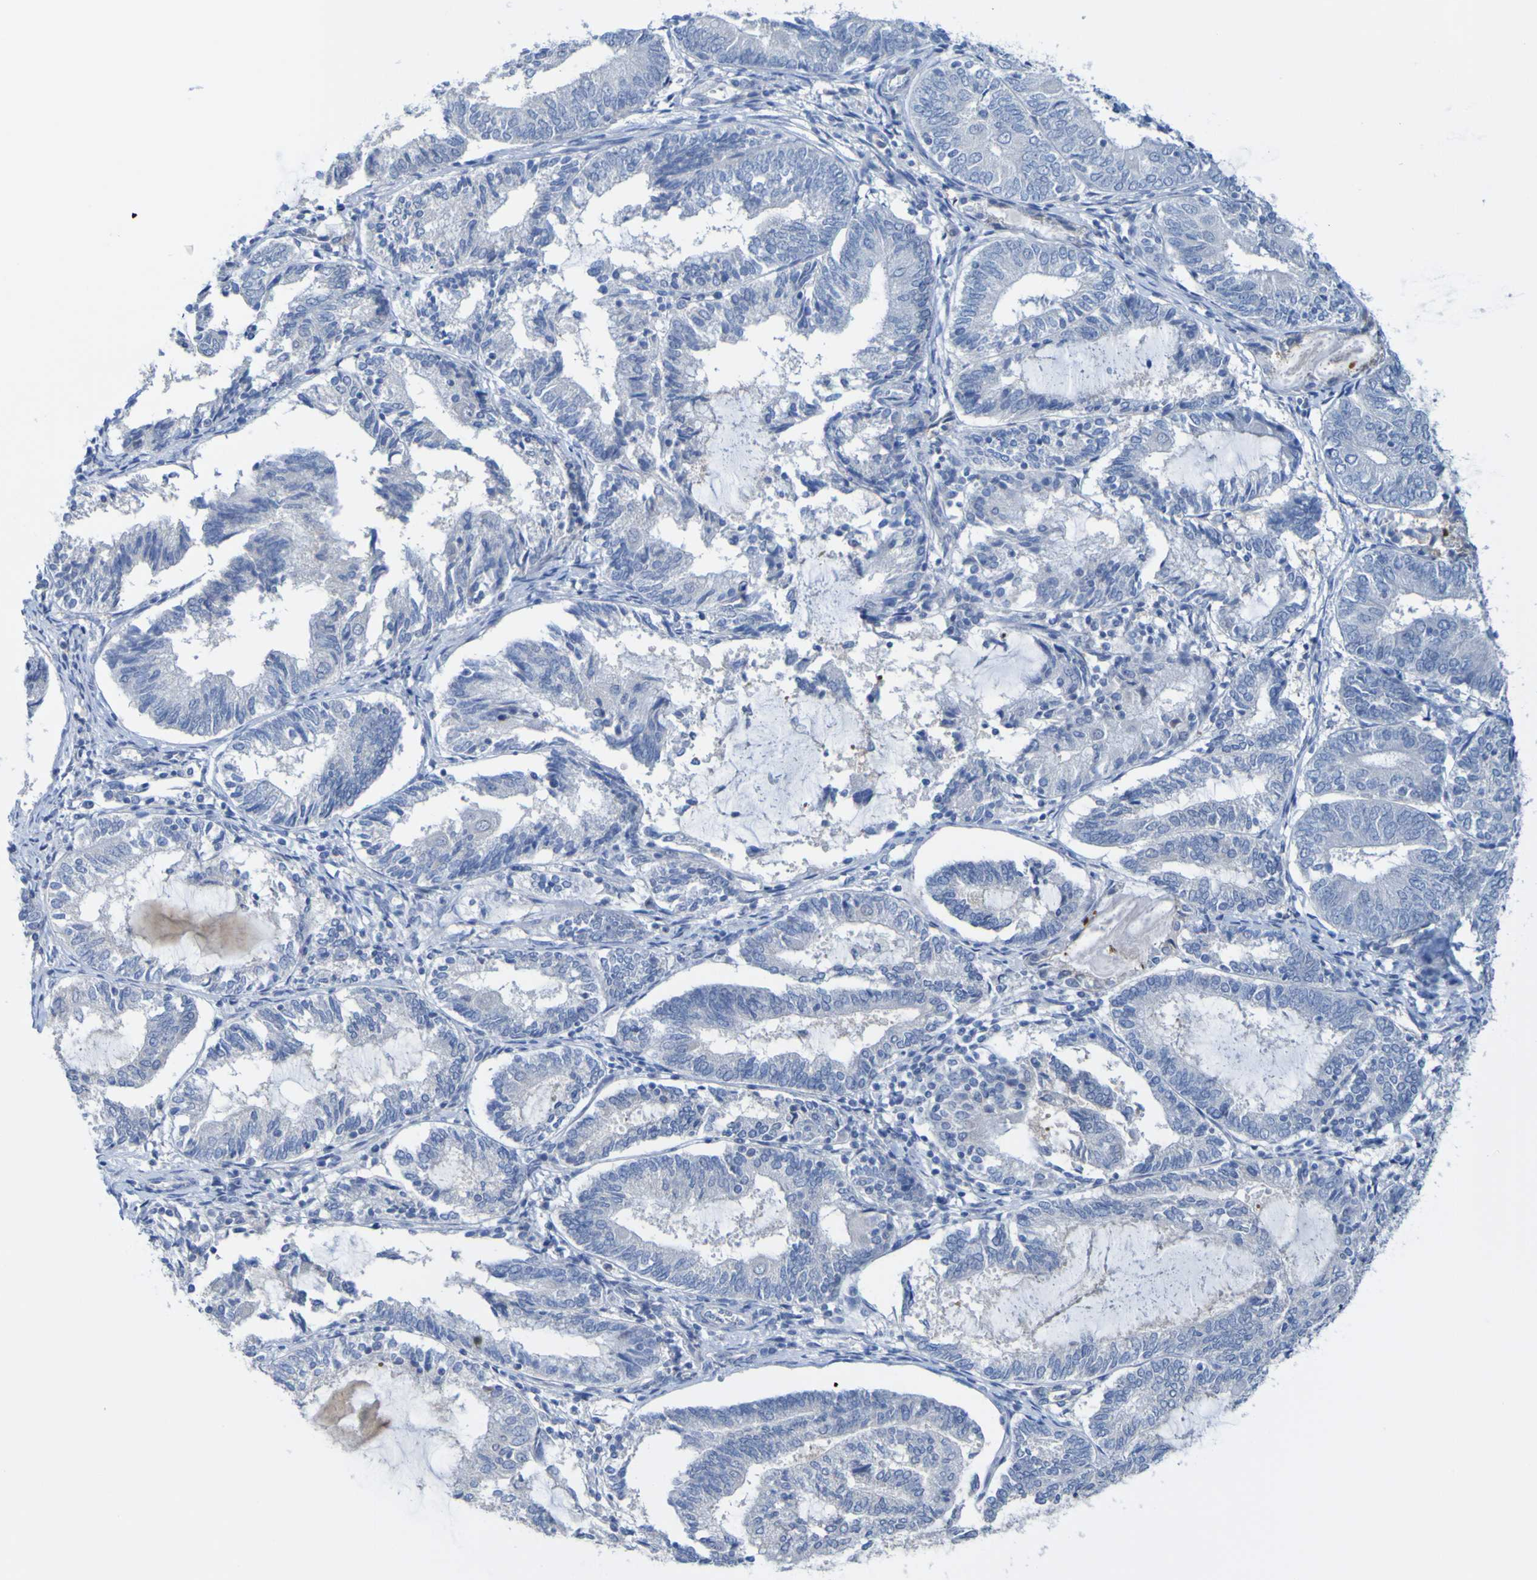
{"staining": {"intensity": "negative", "quantity": "none", "location": "none"}, "tissue": "endometrial cancer", "cell_type": "Tumor cells", "image_type": "cancer", "snomed": [{"axis": "morphology", "description": "Adenocarcinoma, NOS"}, {"axis": "topography", "description": "Endometrium"}], "caption": "A high-resolution micrograph shows immunohistochemistry staining of endometrial cancer (adenocarcinoma), which shows no significant staining in tumor cells. (DAB immunohistochemistry with hematoxylin counter stain).", "gene": "ACMSD", "patient": {"sex": "female", "age": 81}}